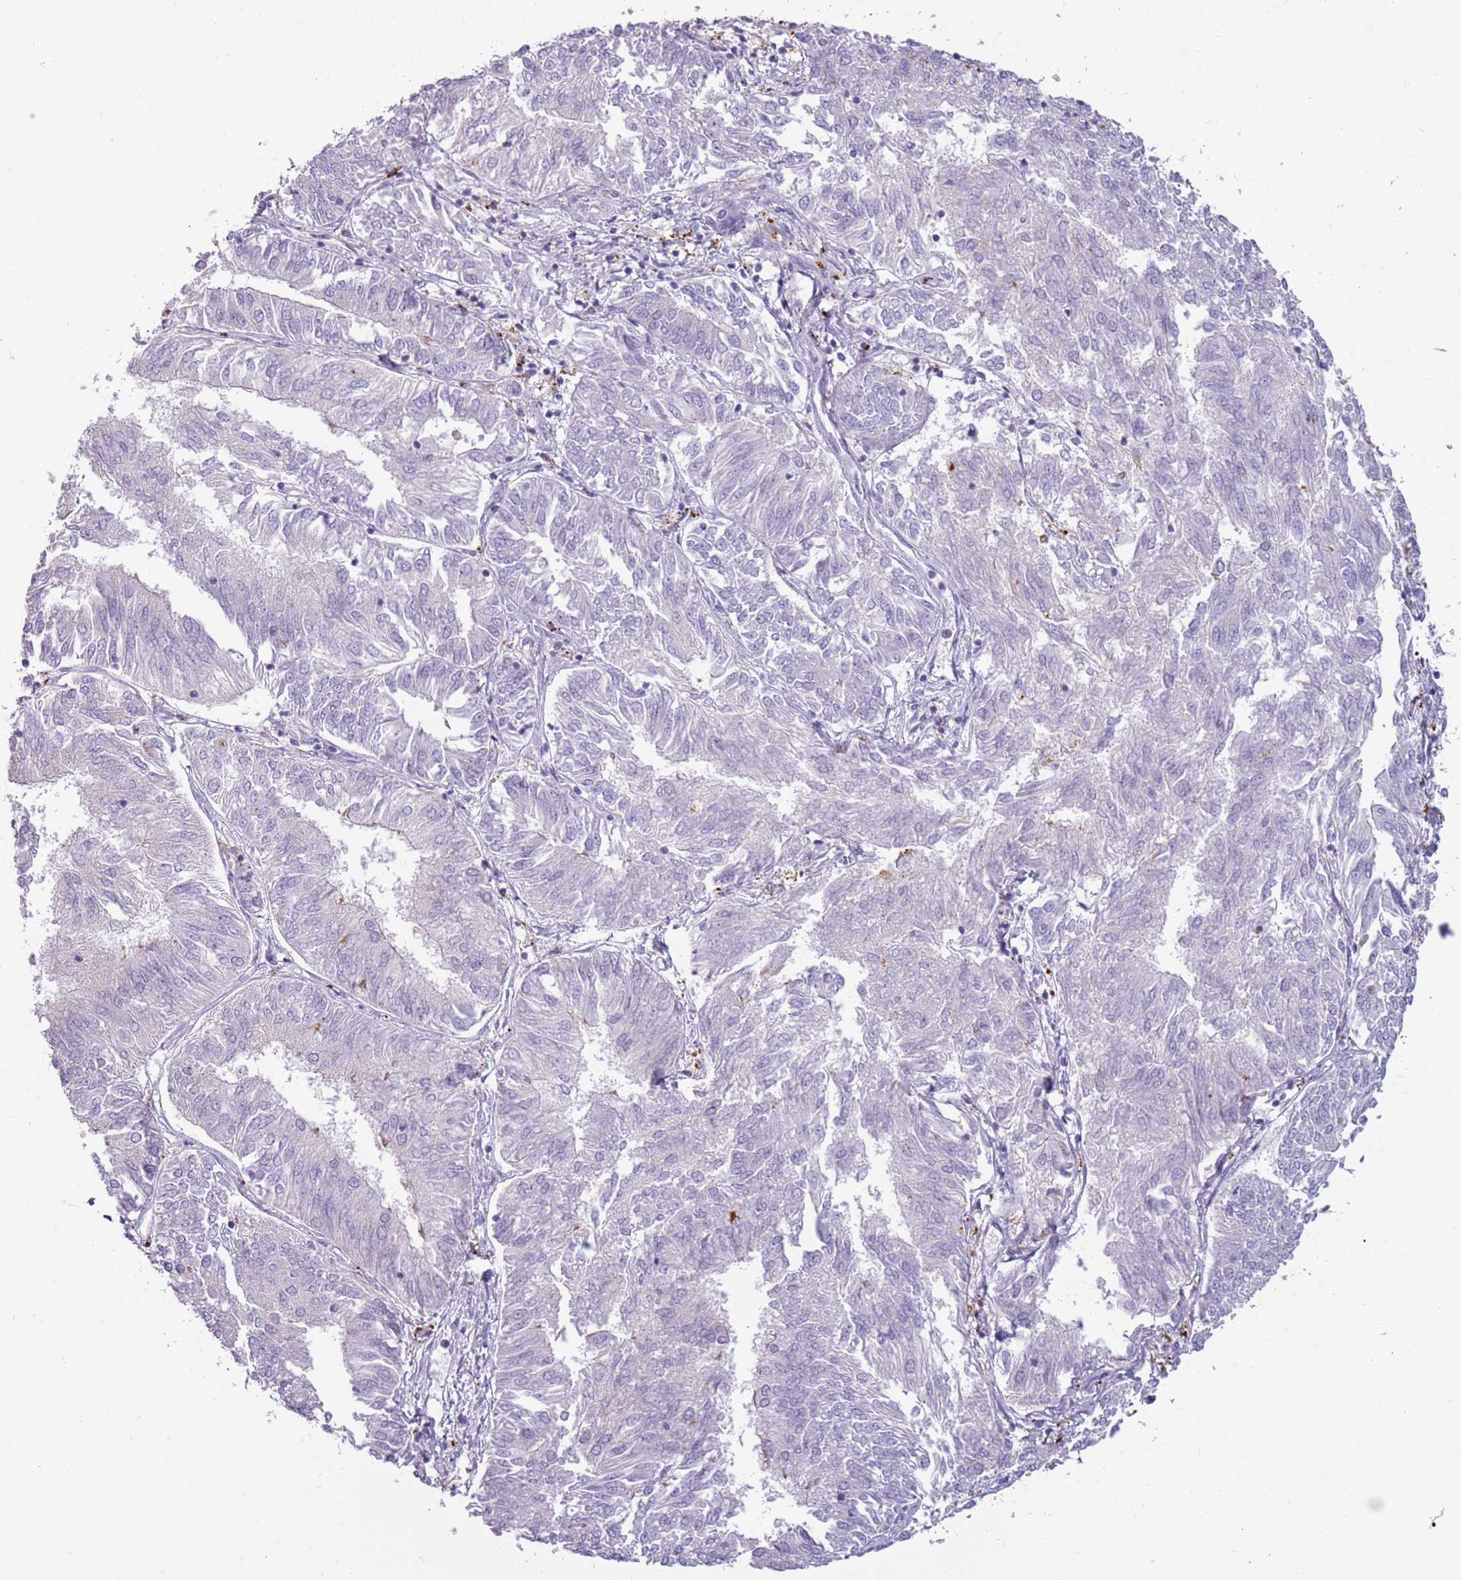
{"staining": {"intensity": "negative", "quantity": "none", "location": "none"}, "tissue": "endometrial cancer", "cell_type": "Tumor cells", "image_type": "cancer", "snomed": [{"axis": "morphology", "description": "Adenocarcinoma, NOS"}, {"axis": "topography", "description": "Endometrium"}], "caption": "An IHC photomicrograph of adenocarcinoma (endometrial) is shown. There is no staining in tumor cells of adenocarcinoma (endometrial). The staining is performed using DAB (3,3'-diaminobenzidine) brown chromogen with nuclei counter-stained in using hematoxylin.", "gene": "NWD2", "patient": {"sex": "female", "age": 58}}